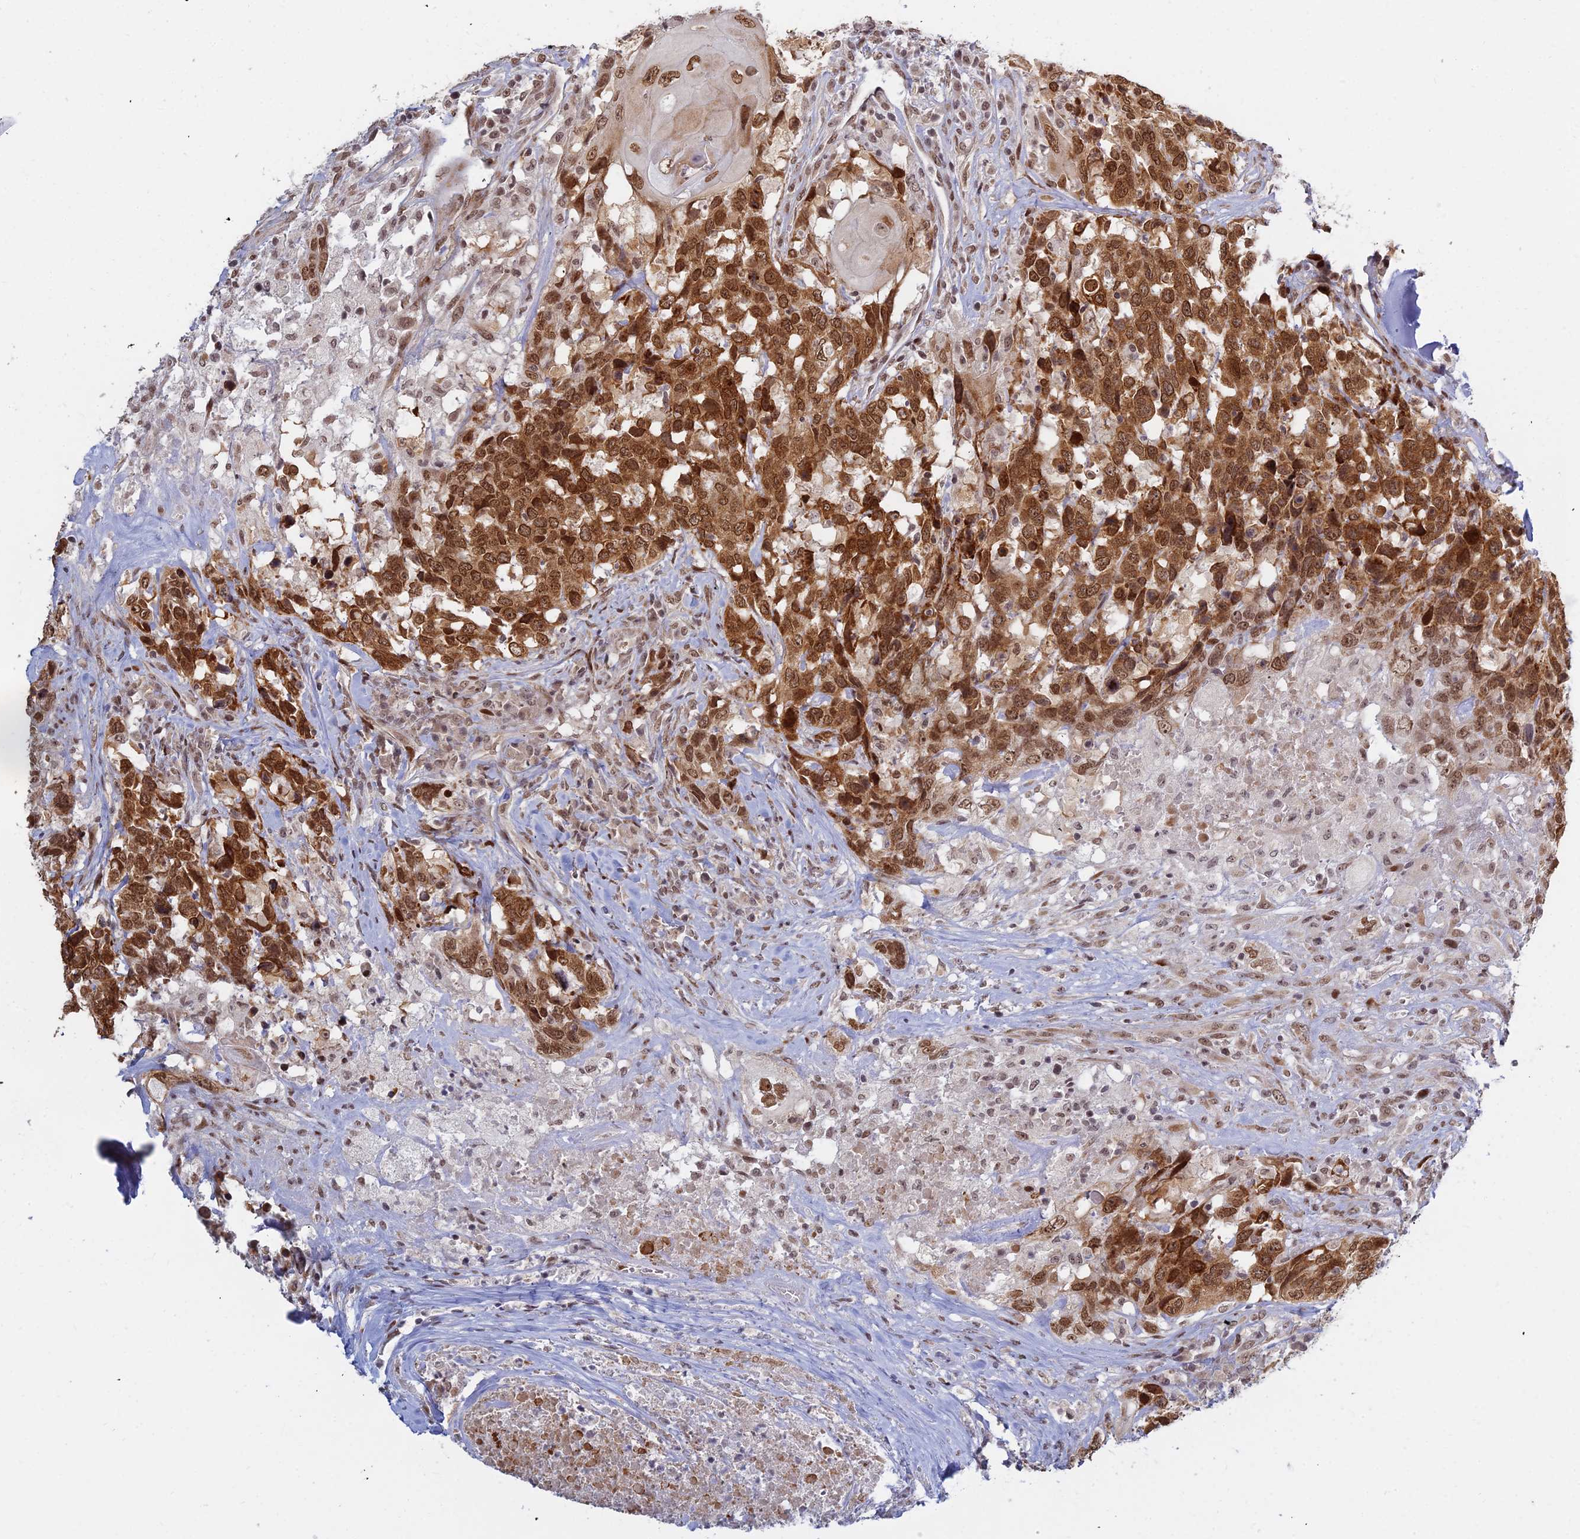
{"staining": {"intensity": "strong", "quantity": ">75%", "location": "cytoplasmic/membranous,nuclear"}, "tissue": "head and neck cancer", "cell_type": "Tumor cells", "image_type": "cancer", "snomed": [{"axis": "morphology", "description": "Squamous cell carcinoma, NOS"}, {"axis": "topography", "description": "Head-Neck"}], "caption": "Immunohistochemistry (IHC) image of head and neck cancer stained for a protein (brown), which reveals high levels of strong cytoplasmic/membranous and nuclear staining in approximately >75% of tumor cells.", "gene": "ABCA2", "patient": {"sex": "male", "age": 66}}